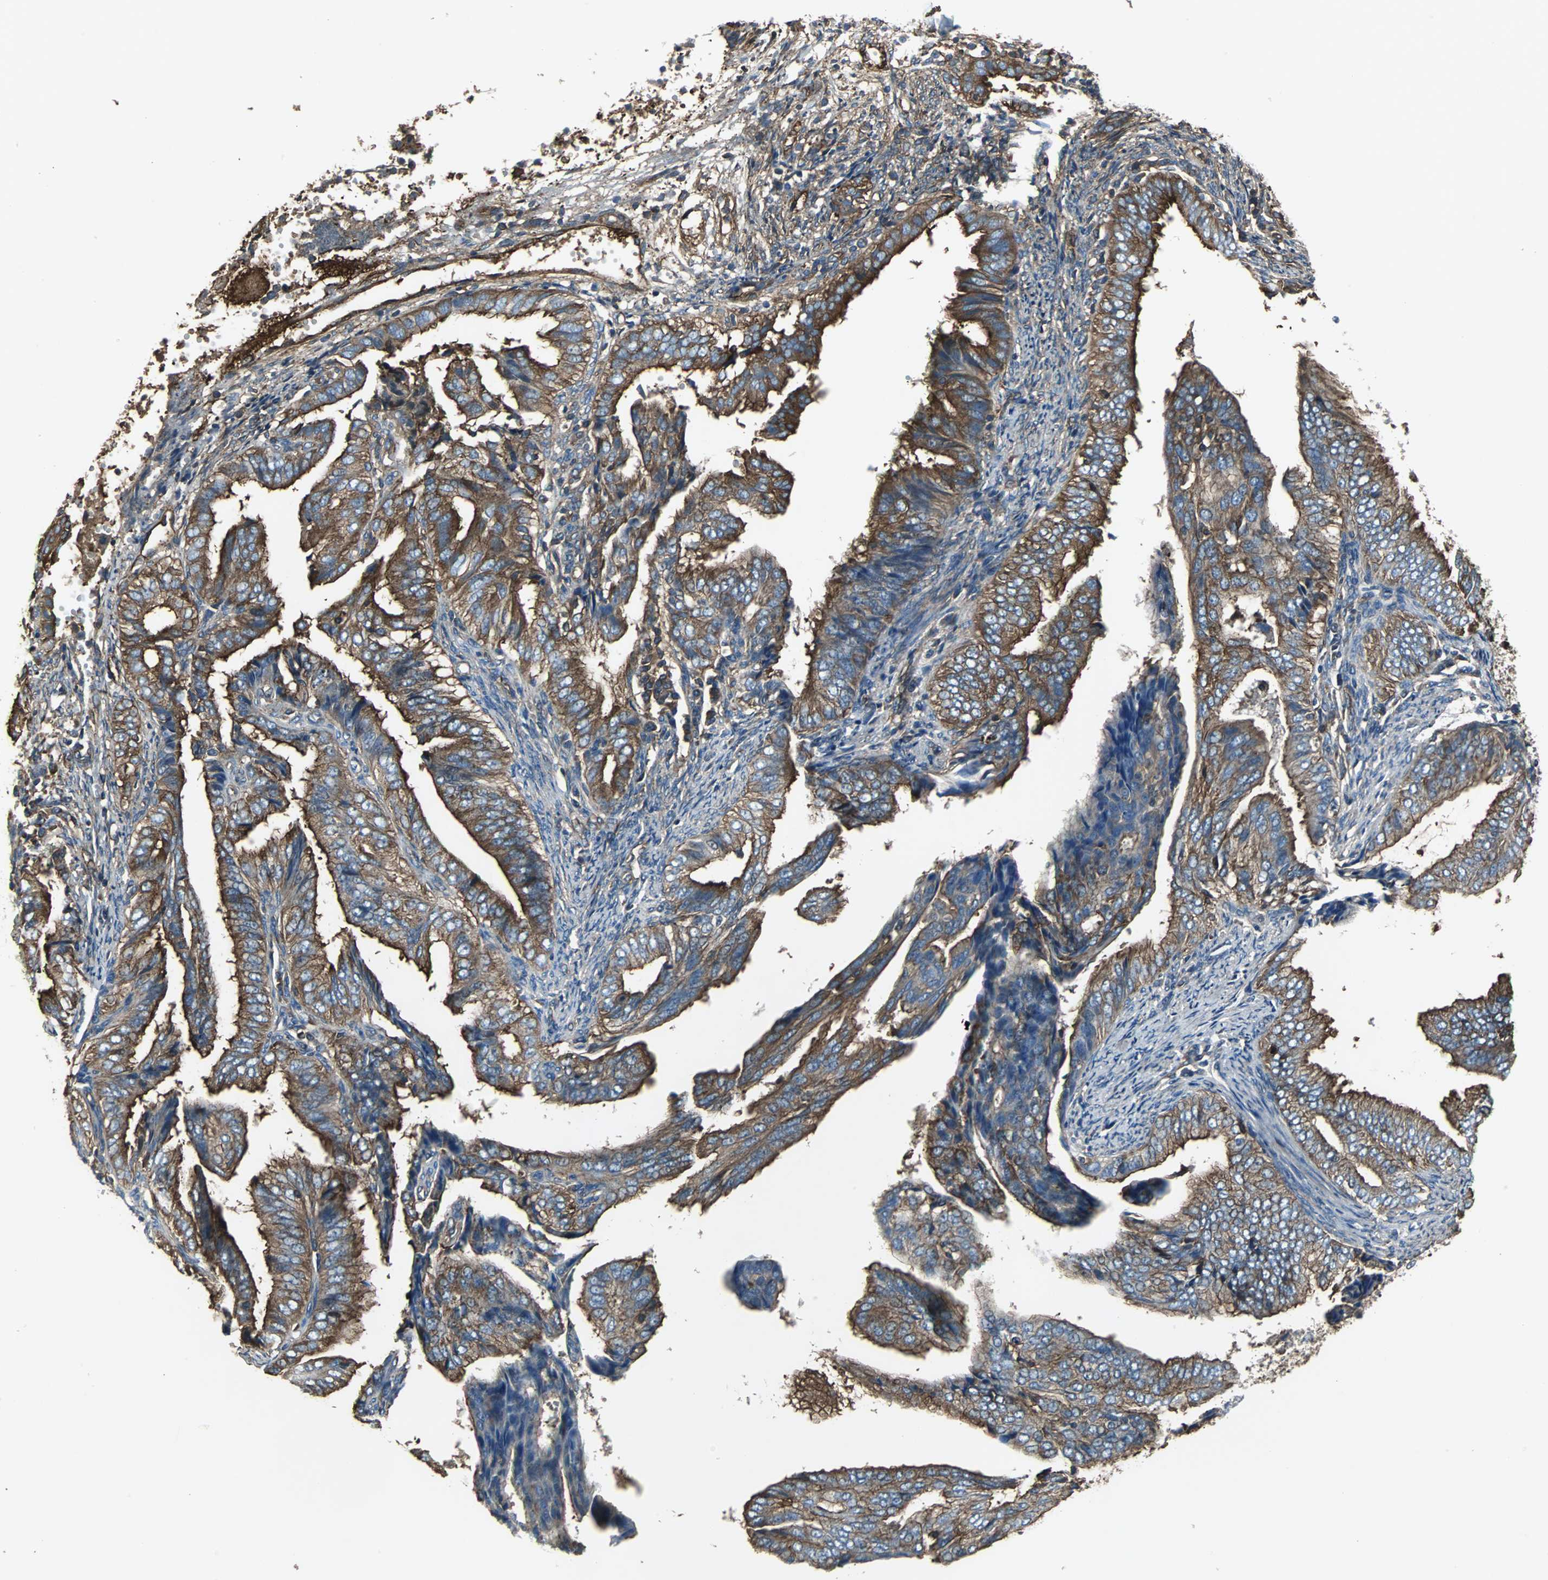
{"staining": {"intensity": "strong", "quantity": ">75%", "location": "cytoplasmic/membranous"}, "tissue": "endometrial cancer", "cell_type": "Tumor cells", "image_type": "cancer", "snomed": [{"axis": "morphology", "description": "Adenocarcinoma, NOS"}, {"axis": "topography", "description": "Endometrium"}], "caption": "Endometrial adenocarcinoma was stained to show a protein in brown. There is high levels of strong cytoplasmic/membranous staining in approximately >75% of tumor cells.", "gene": "ACTN1", "patient": {"sex": "female", "age": 58}}